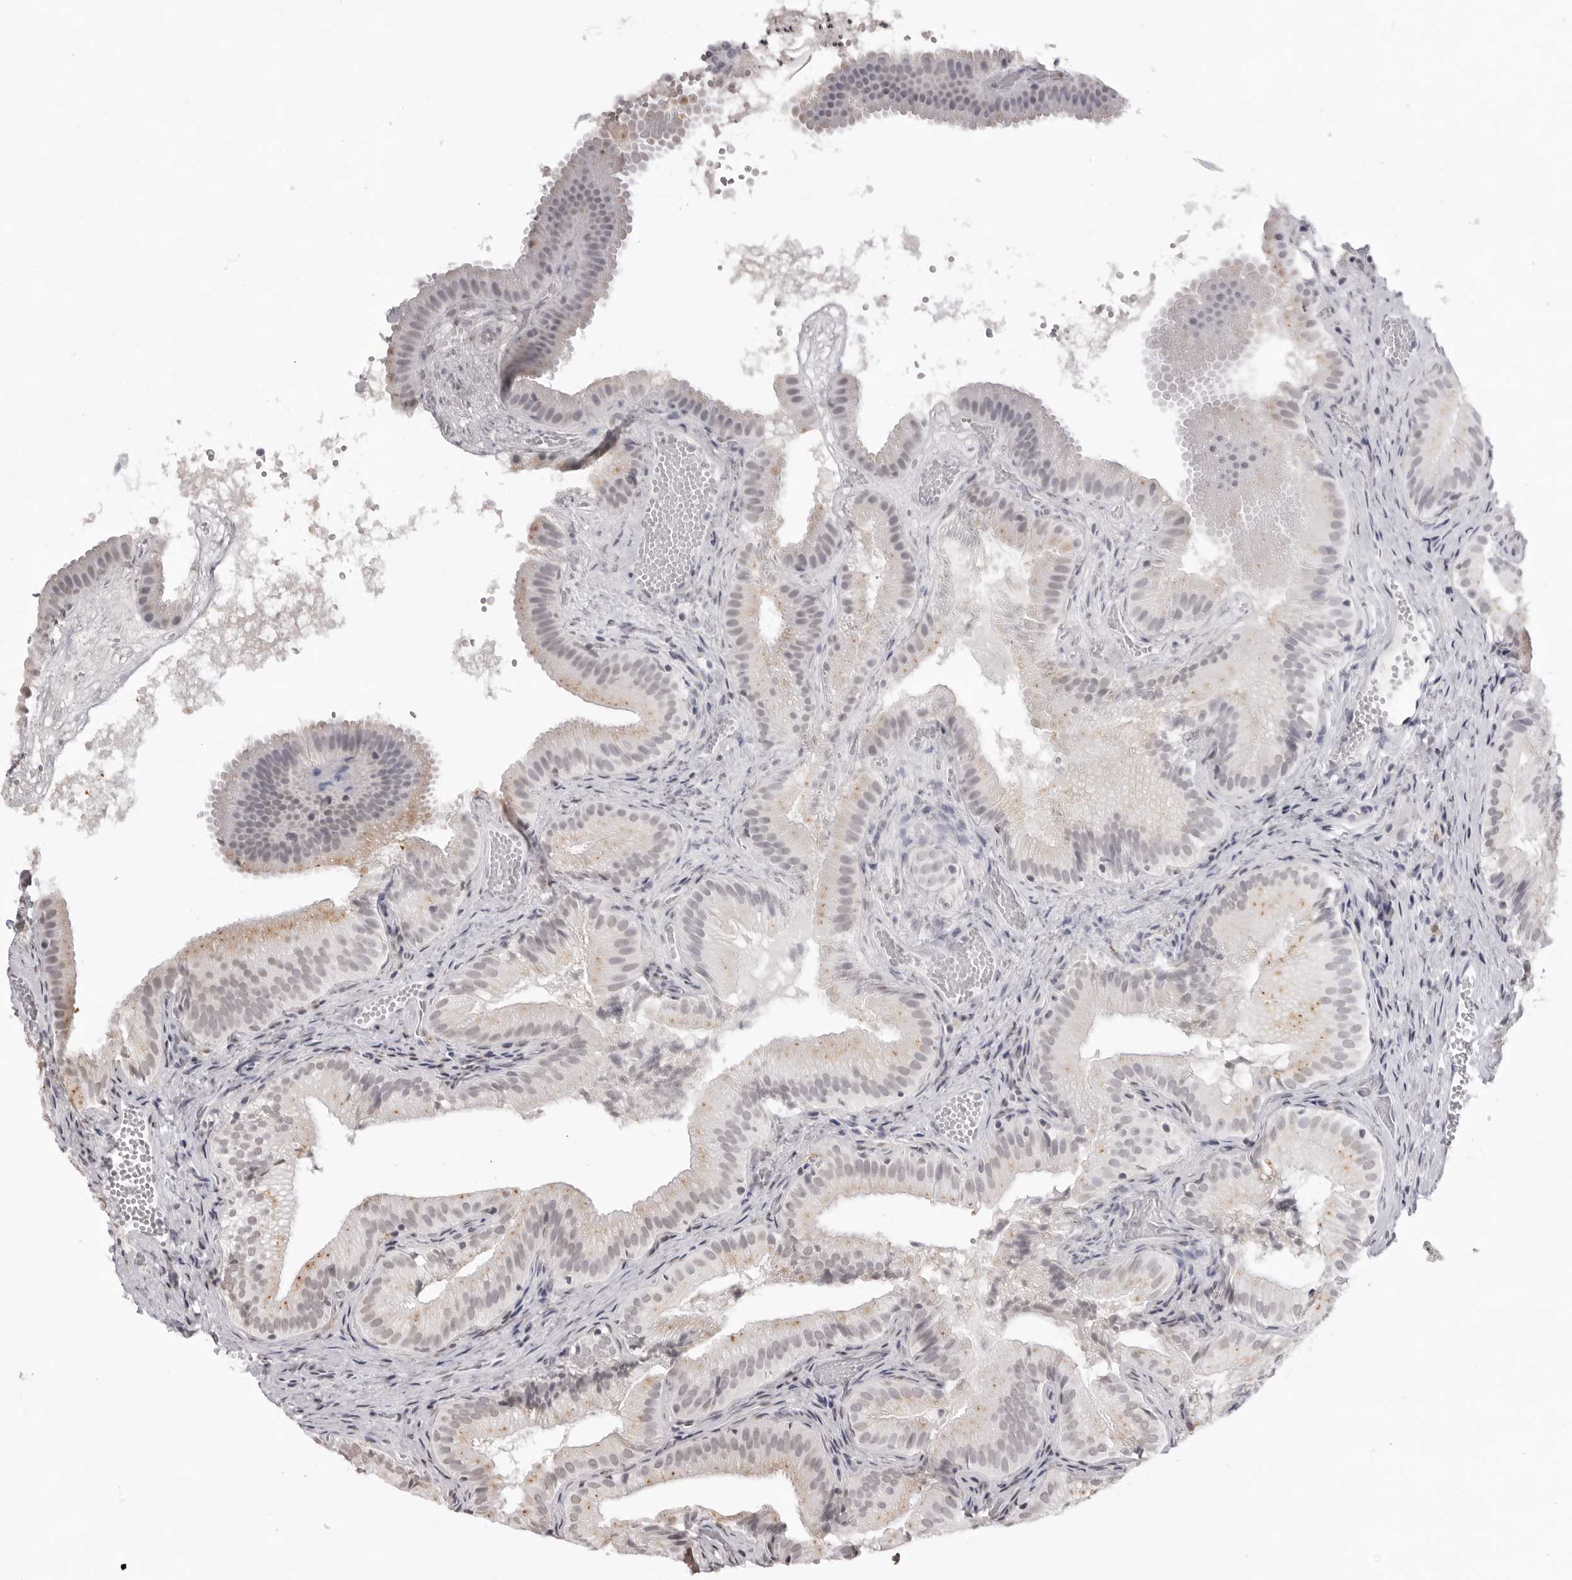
{"staining": {"intensity": "moderate", "quantity": "<25%", "location": "cytoplasmic/membranous"}, "tissue": "gallbladder", "cell_type": "Glandular cells", "image_type": "normal", "snomed": [{"axis": "morphology", "description": "Normal tissue, NOS"}, {"axis": "topography", "description": "Gallbladder"}], "caption": "Benign gallbladder displays moderate cytoplasmic/membranous positivity in about <25% of glandular cells, visualized by immunohistochemistry. The staining was performed using DAB, with brown indicating positive protein expression. Nuclei are stained blue with hematoxylin.", "gene": "NTM", "patient": {"sex": "female", "age": 30}}